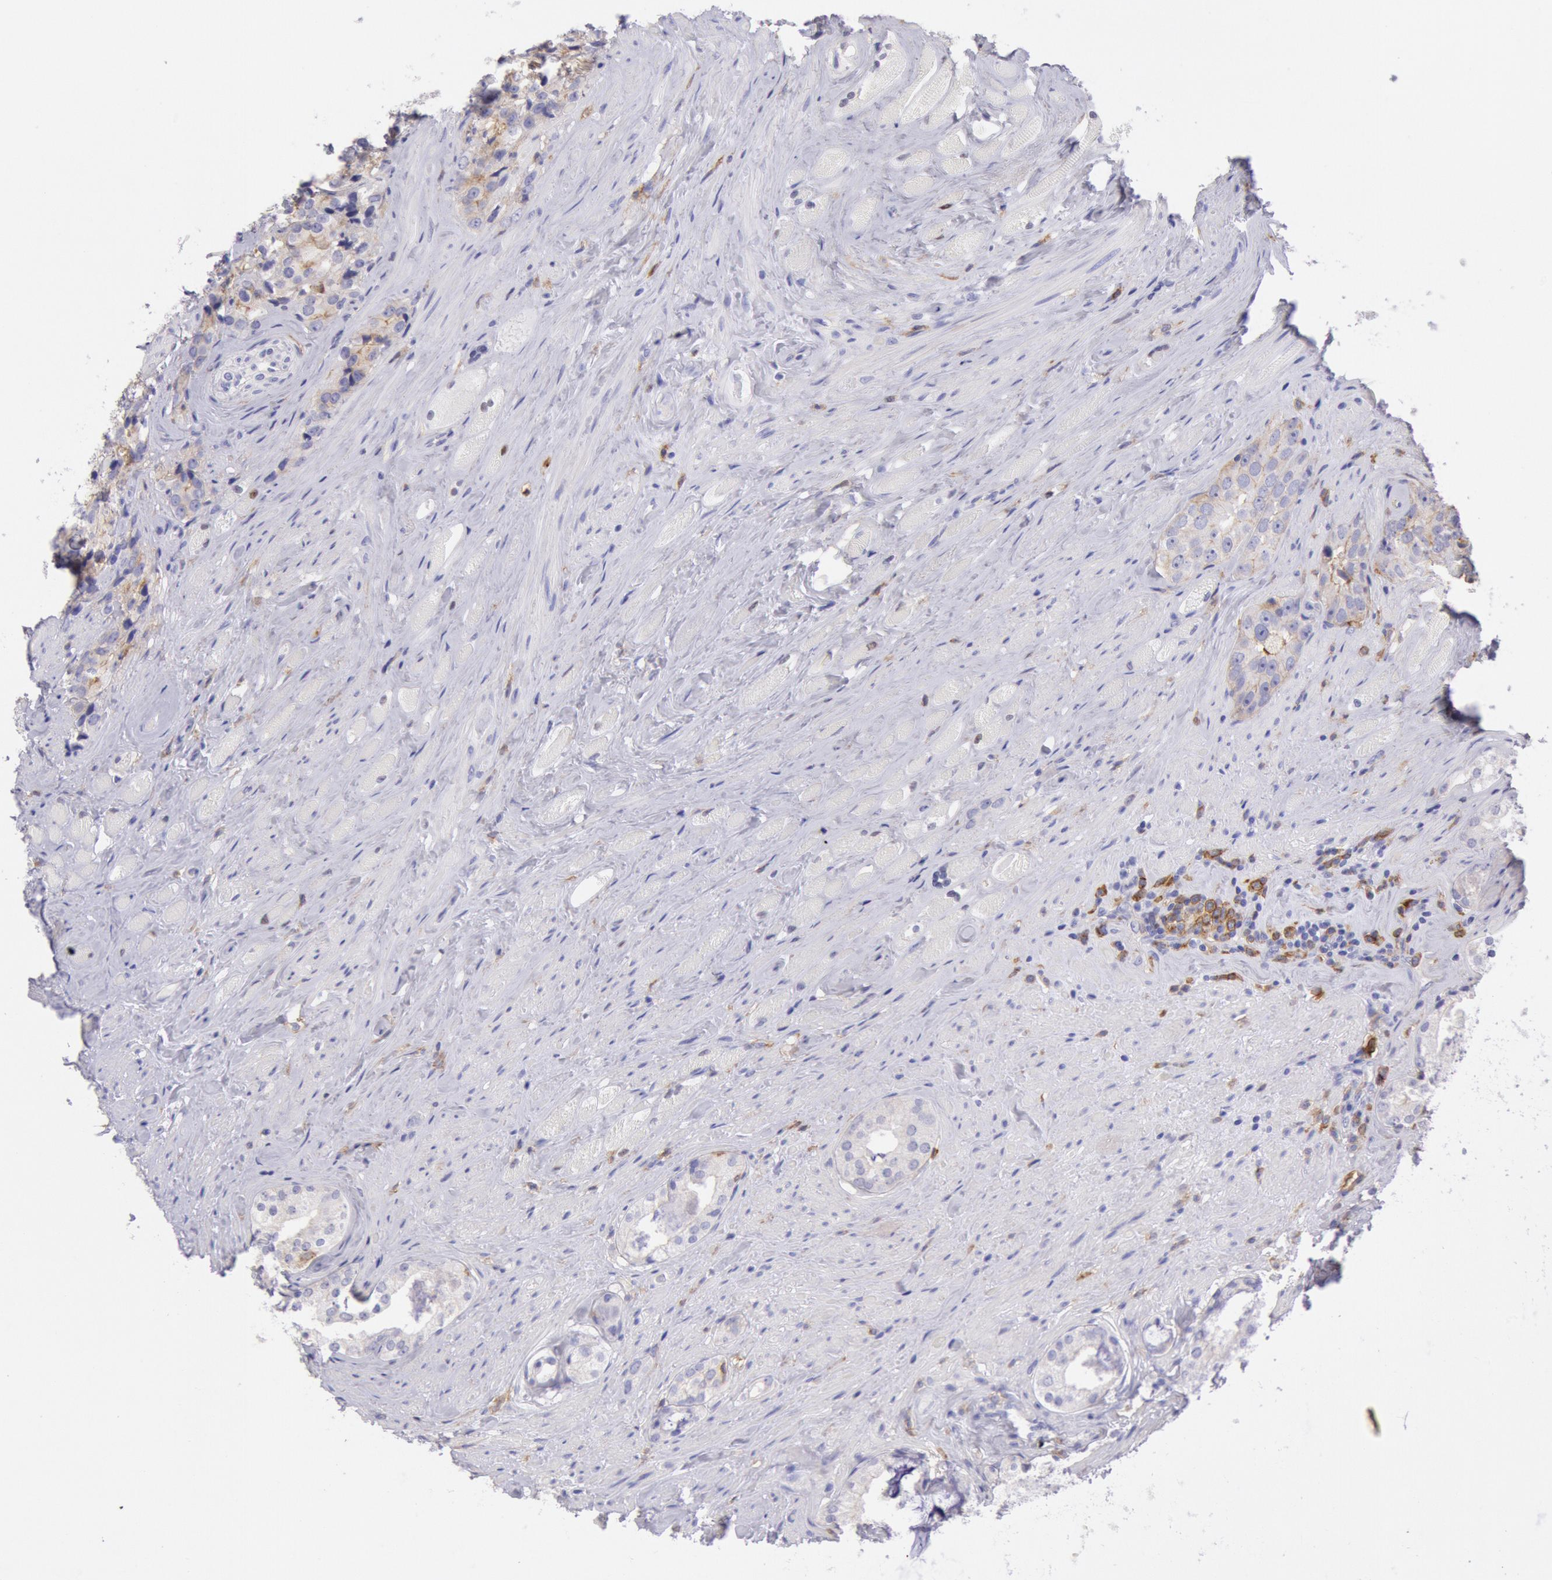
{"staining": {"intensity": "negative", "quantity": "none", "location": "none"}, "tissue": "prostate cancer", "cell_type": "Tumor cells", "image_type": "cancer", "snomed": [{"axis": "morphology", "description": "Adenocarcinoma, Medium grade"}, {"axis": "topography", "description": "Prostate"}], "caption": "A high-resolution micrograph shows immunohistochemistry staining of prostate cancer (medium-grade adenocarcinoma), which demonstrates no significant staining in tumor cells. Nuclei are stained in blue.", "gene": "LYN", "patient": {"sex": "male", "age": 73}}